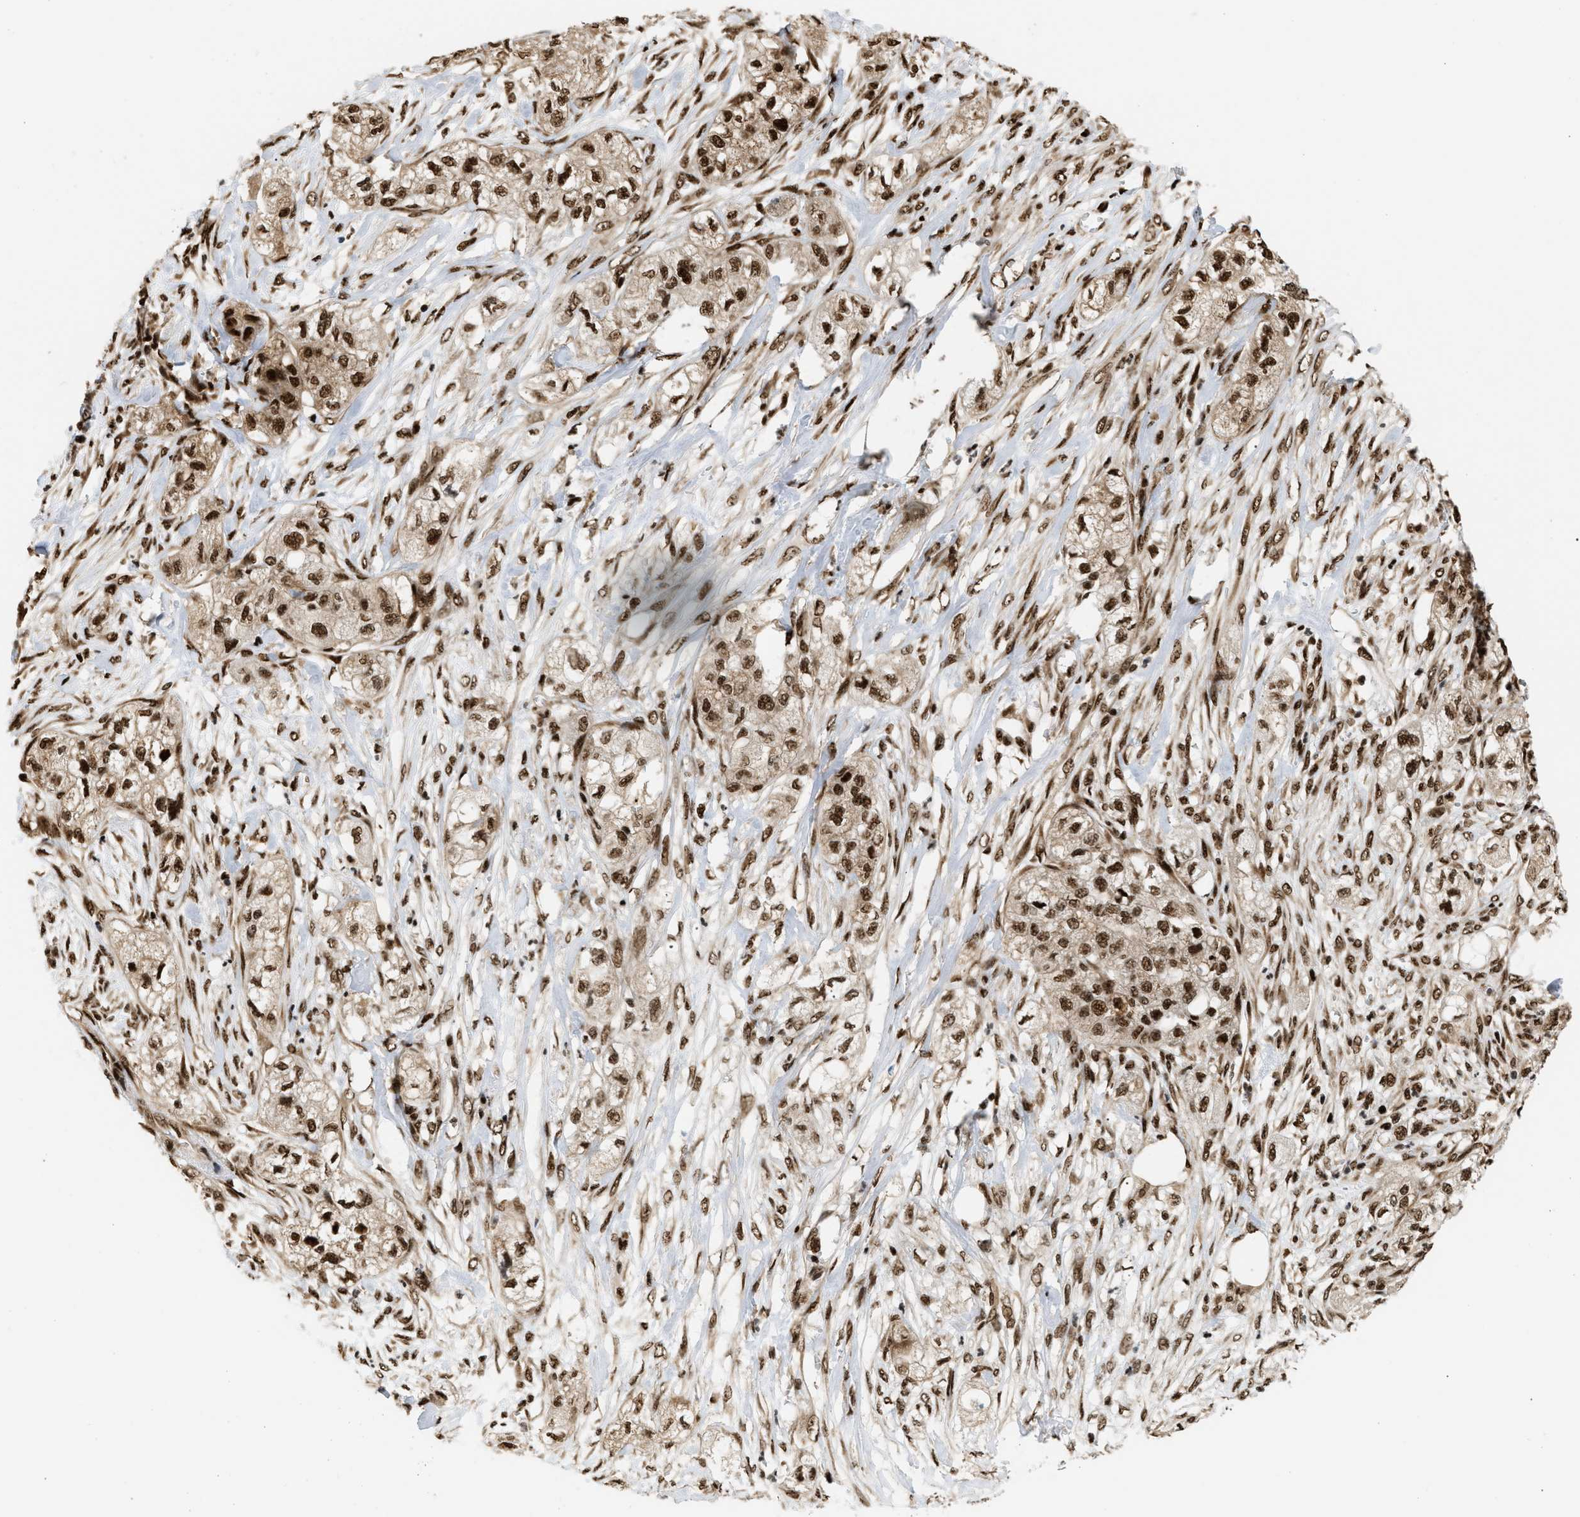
{"staining": {"intensity": "strong", "quantity": ">75%", "location": "nuclear"}, "tissue": "pancreatic cancer", "cell_type": "Tumor cells", "image_type": "cancer", "snomed": [{"axis": "morphology", "description": "Adenocarcinoma, NOS"}, {"axis": "topography", "description": "Pancreas"}], "caption": "Brown immunohistochemical staining in pancreatic adenocarcinoma reveals strong nuclear staining in about >75% of tumor cells. (Brightfield microscopy of DAB IHC at high magnification).", "gene": "RBM5", "patient": {"sex": "female", "age": 78}}